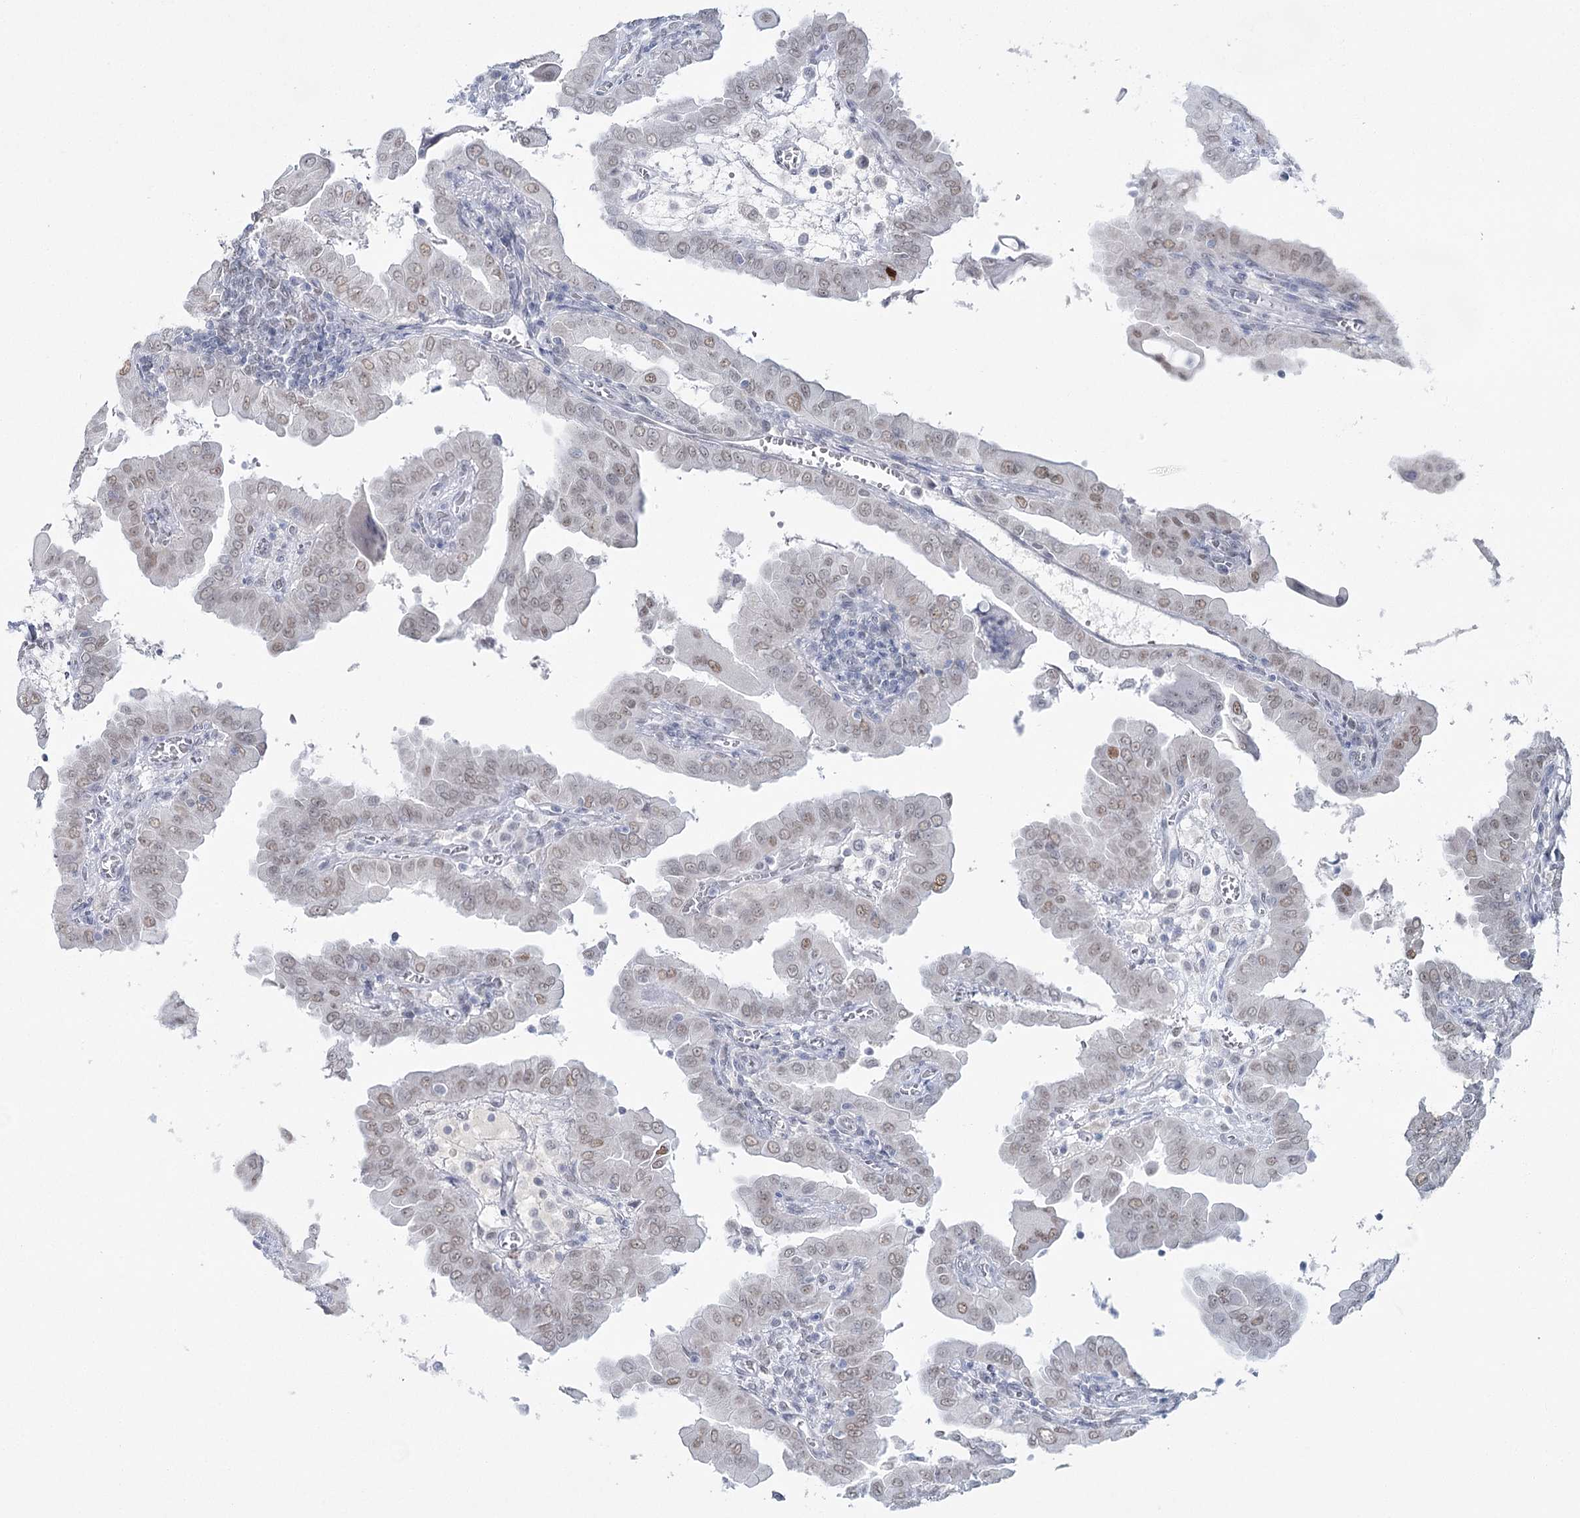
{"staining": {"intensity": "weak", "quantity": ">75%", "location": "nuclear"}, "tissue": "thyroid cancer", "cell_type": "Tumor cells", "image_type": "cancer", "snomed": [{"axis": "morphology", "description": "Papillary adenocarcinoma, NOS"}, {"axis": "topography", "description": "Thyroid gland"}], "caption": "DAB immunohistochemical staining of human papillary adenocarcinoma (thyroid) exhibits weak nuclear protein expression in approximately >75% of tumor cells.", "gene": "ZC3H8", "patient": {"sex": "male", "age": 33}}